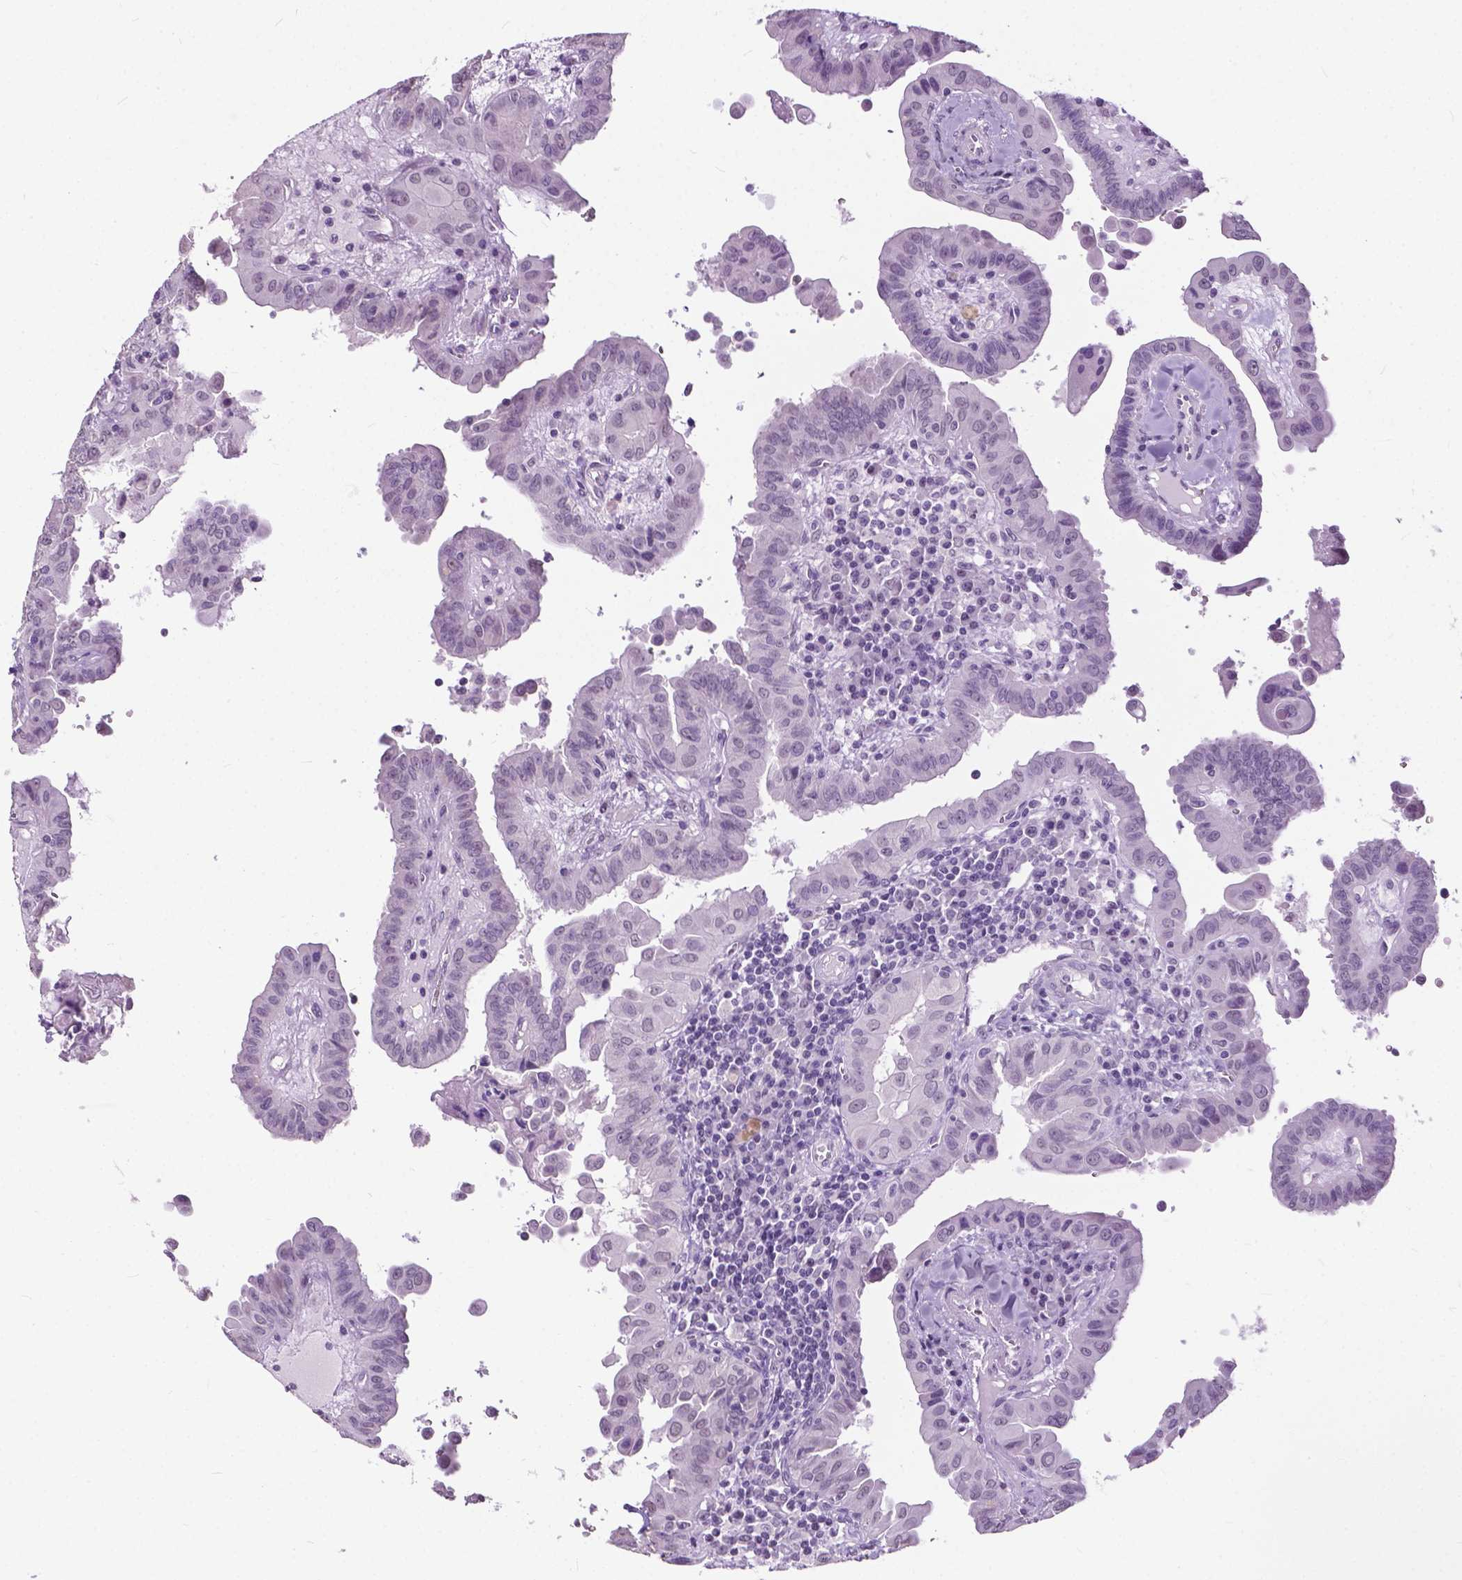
{"staining": {"intensity": "negative", "quantity": "none", "location": "none"}, "tissue": "thyroid cancer", "cell_type": "Tumor cells", "image_type": "cancer", "snomed": [{"axis": "morphology", "description": "Papillary adenocarcinoma, NOS"}, {"axis": "topography", "description": "Thyroid gland"}], "caption": "An immunohistochemistry histopathology image of thyroid cancer is shown. There is no staining in tumor cells of thyroid cancer. The staining is performed using DAB (3,3'-diaminobenzidine) brown chromogen with nuclei counter-stained in using hematoxylin.", "gene": "GPR37L1", "patient": {"sex": "female", "age": 37}}